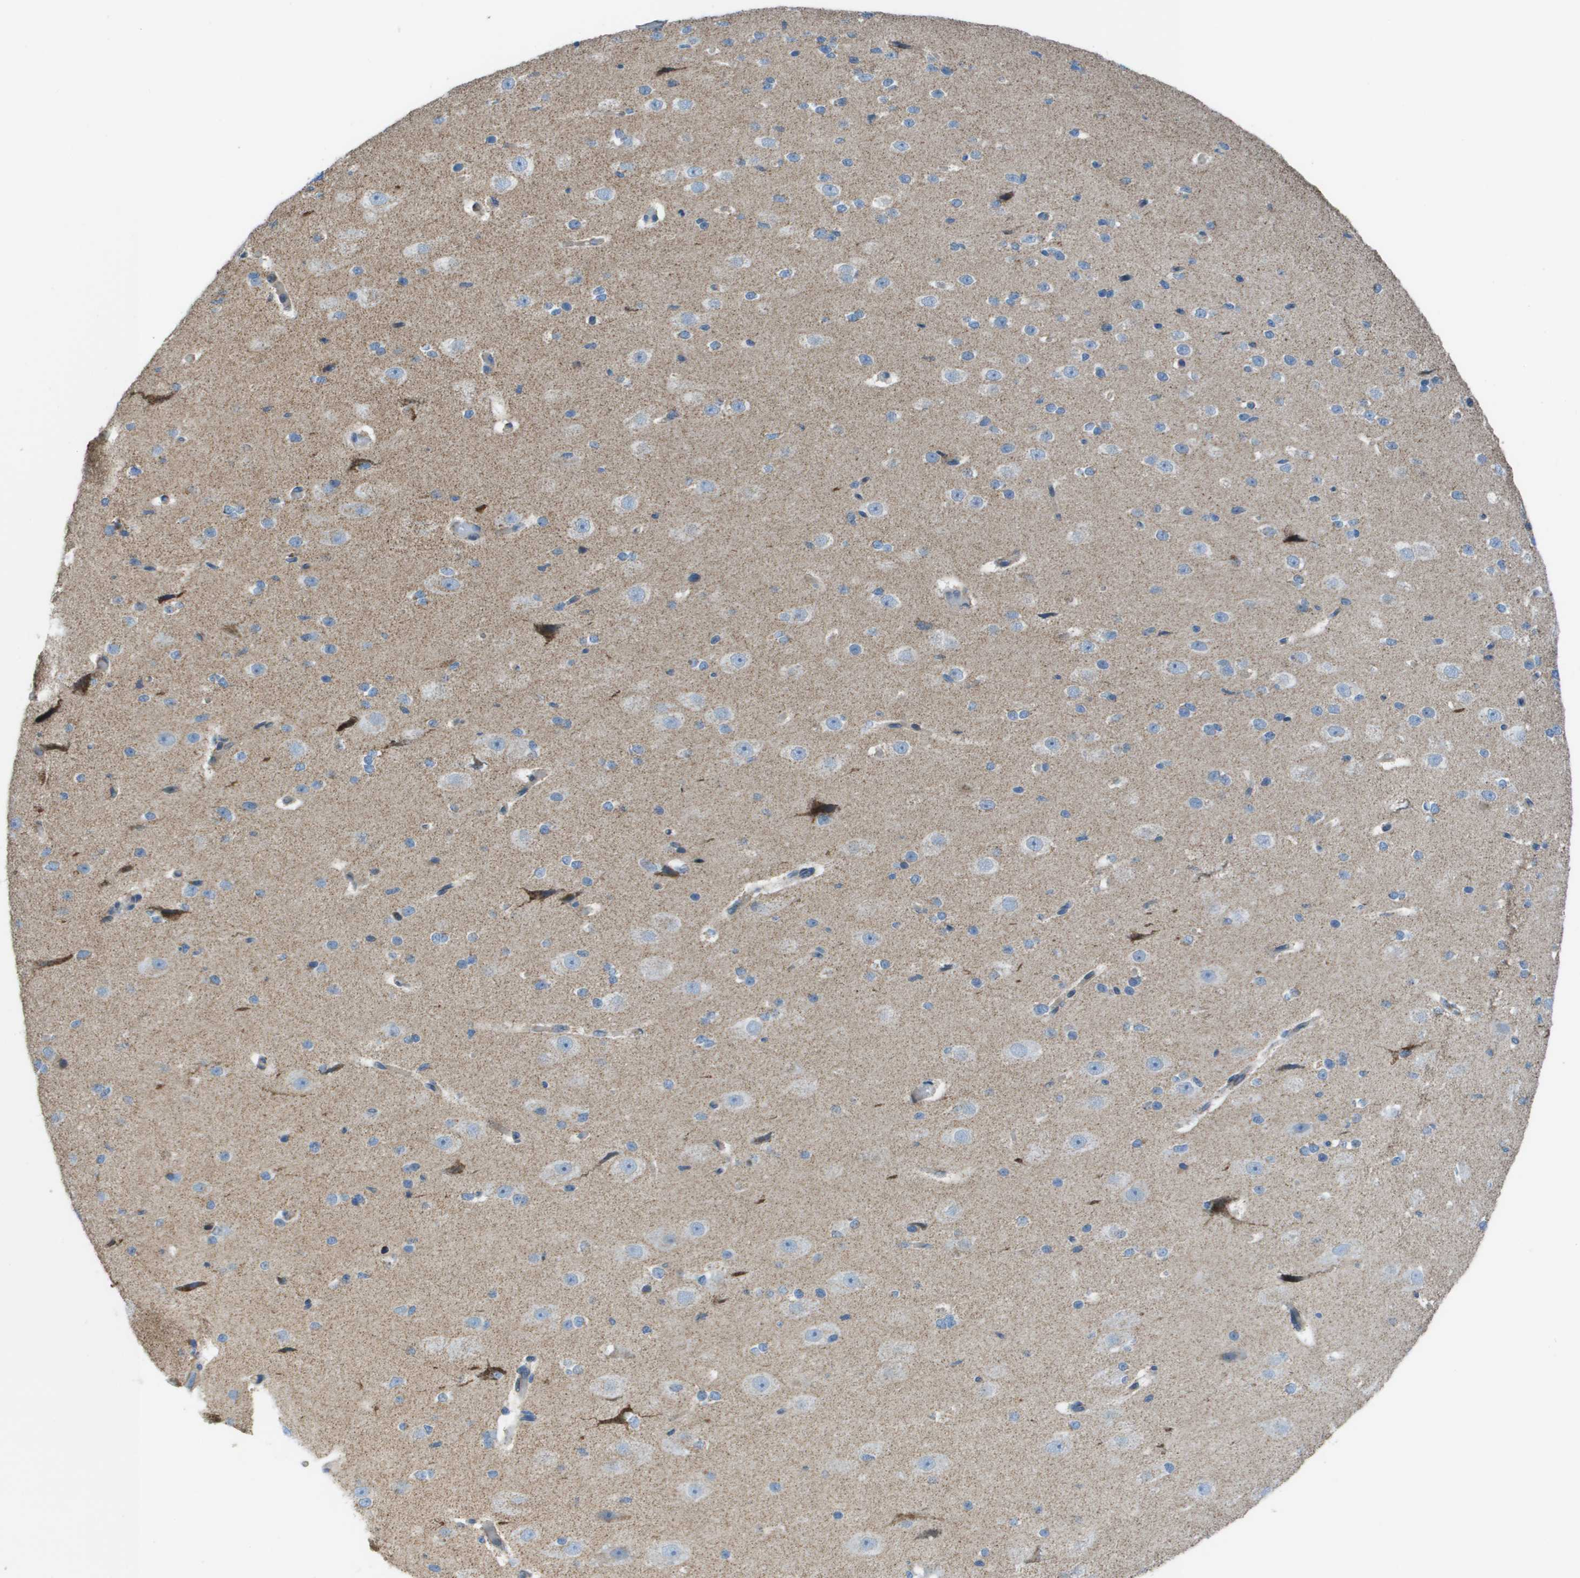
{"staining": {"intensity": "weak", "quantity": ">75%", "location": "cytoplasmic/membranous"}, "tissue": "cerebral cortex", "cell_type": "Endothelial cells", "image_type": "normal", "snomed": [{"axis": "morphology", "description": "Normal tissue, NOS"}, {"axis": "morphology", "description": "Developmental malformation"}, {"axis": "topography", "description": "Cerebral cortex"}], "caption": "Immunohistochemical staining of benign cerebral cortex demonstrates weak cytoplasmic/membranous protein expression in approximately >75% of endothelial cells. Immunohistochemistry stains the protein in brown and the nuclei are stained blue.", "gene": "GALNT6", "patient": {"sex": "female", "age": 30}}